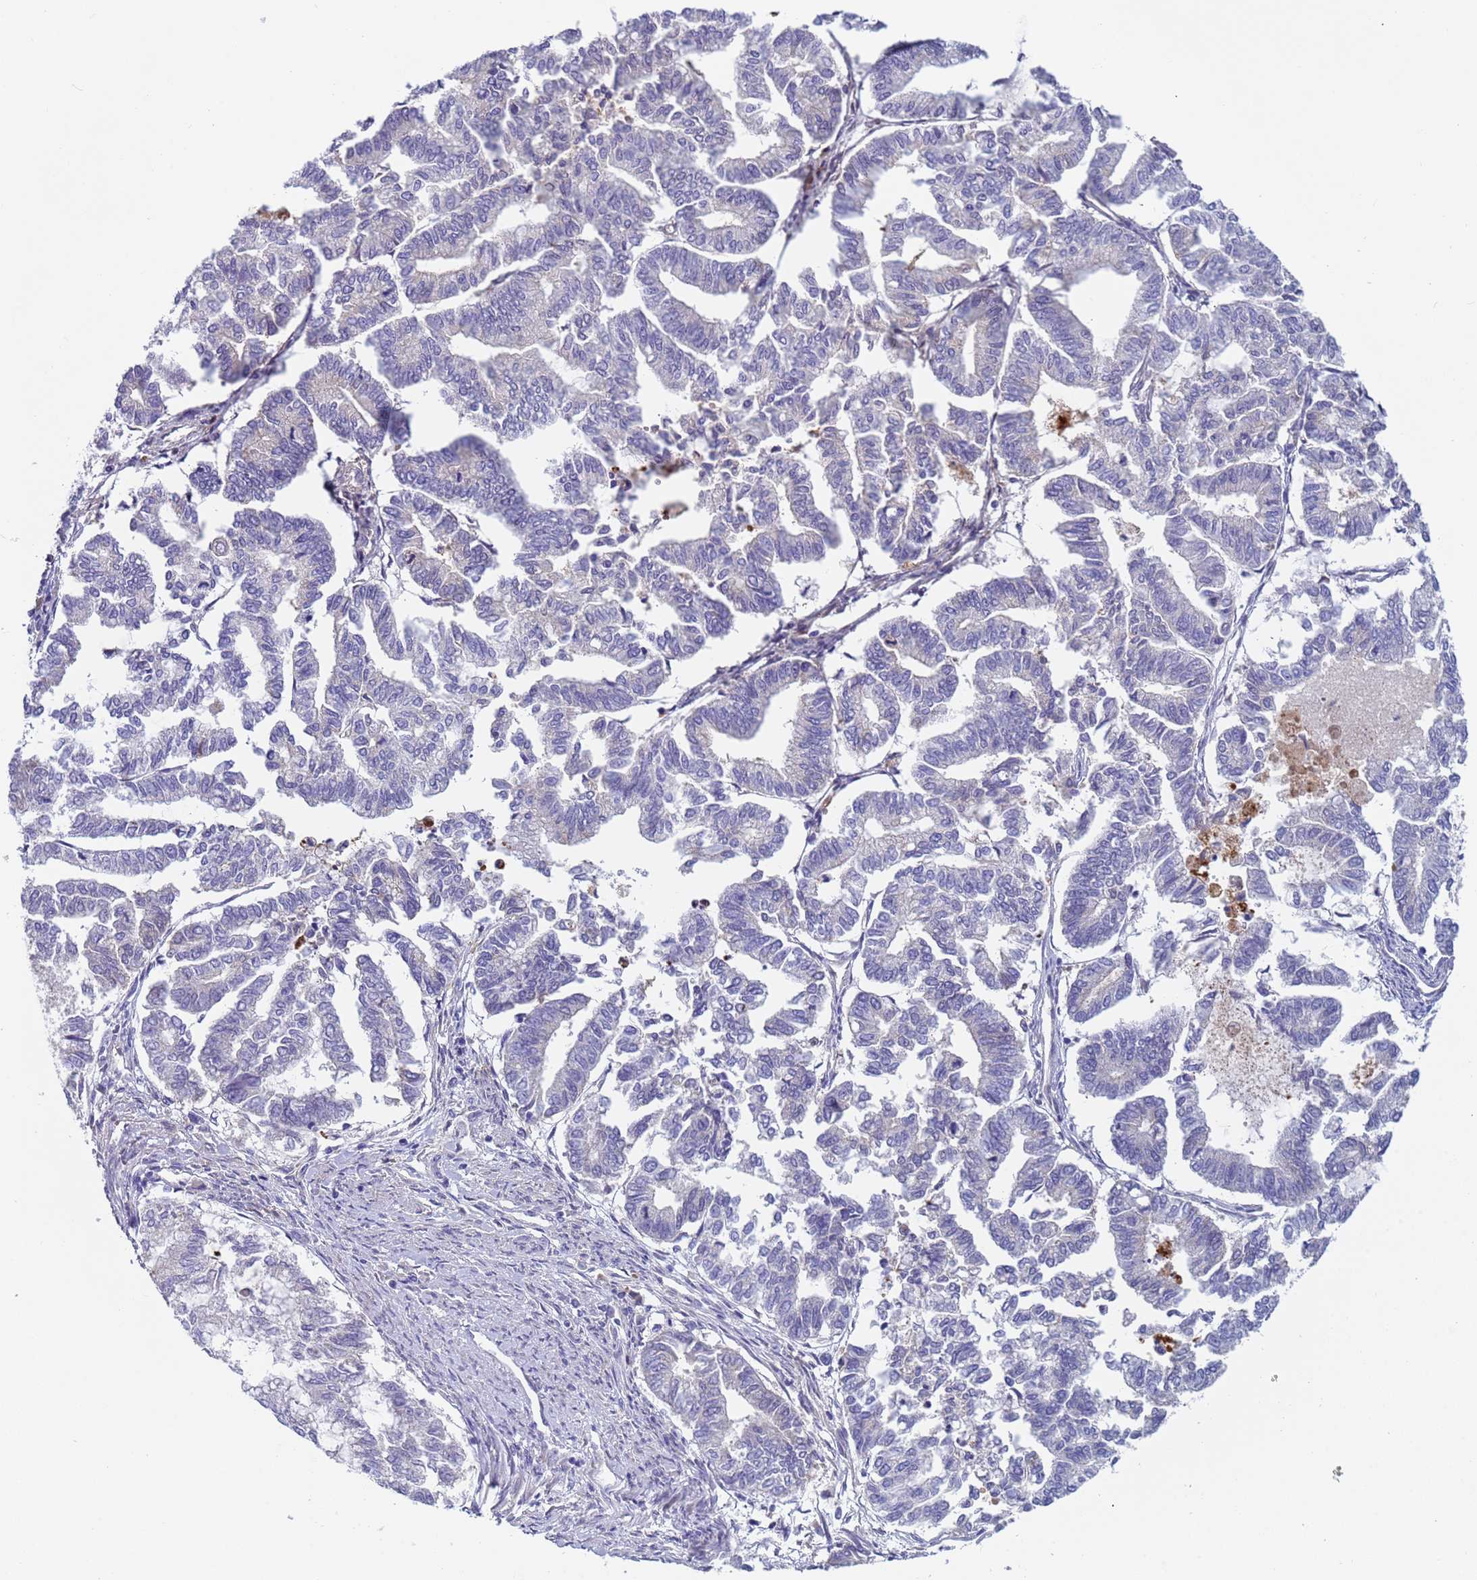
{"staining": {"intensity": "negative", "quantity": "none", "location": "none"}, "tissue": "endometrial cancer", "cell_type": "Tumor cells", "image_type": "cancer", "snomed": [{"axis": "morphology", "description": "Adenocarcinoma, NOS"}, {"axis": "topography", "description": "Endometrium"}], "caption": "Tumor cells are negative for brown protein staining in endometrial adenocarcinoma.", "gene": "C4orf46", "patient": {"sex": "female", "age": 79}}